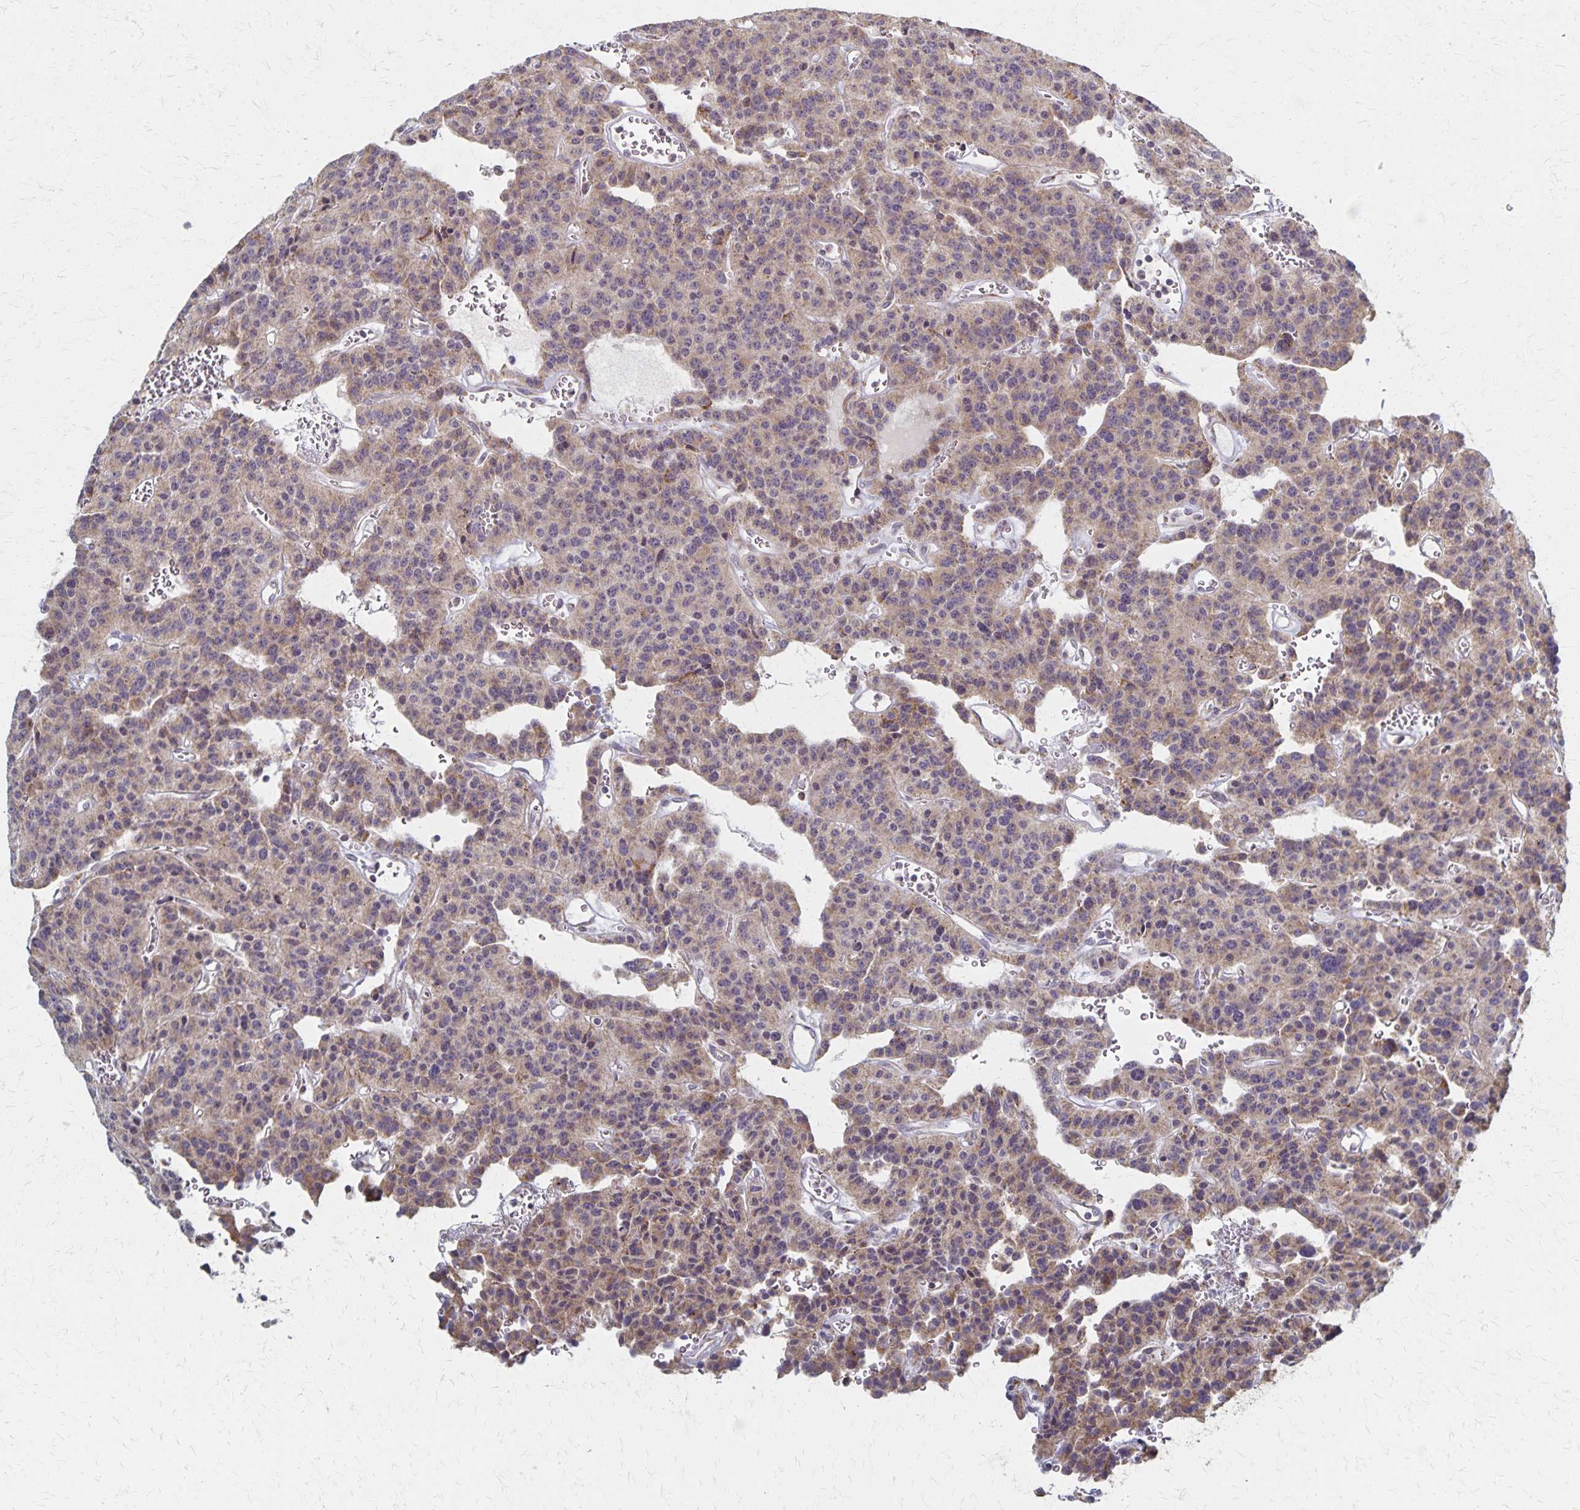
{"staining": {"intensity": "weak", "quantity": ">75%", "location": "cytoplasmic/membranous"}, "tissue": "carcinoid", "cell_type": "Tumor cells", "image_type": "cancer", "snomed": [{"axis": "morphology", "description": "Carcinoid, malignant, NOS"}, {"axis": "topography", "description": "Lung"}], "caption": "A high-resolution photomicrograph shows immunohistochemistry (IHC) staining of carcinoid (malignant), which demonstrates weak cytoplasmic/membranous expression in approximately >75% of tumor cells.", "gene": "DYRK4", "patient": {"sex": "female", "age": 71}}